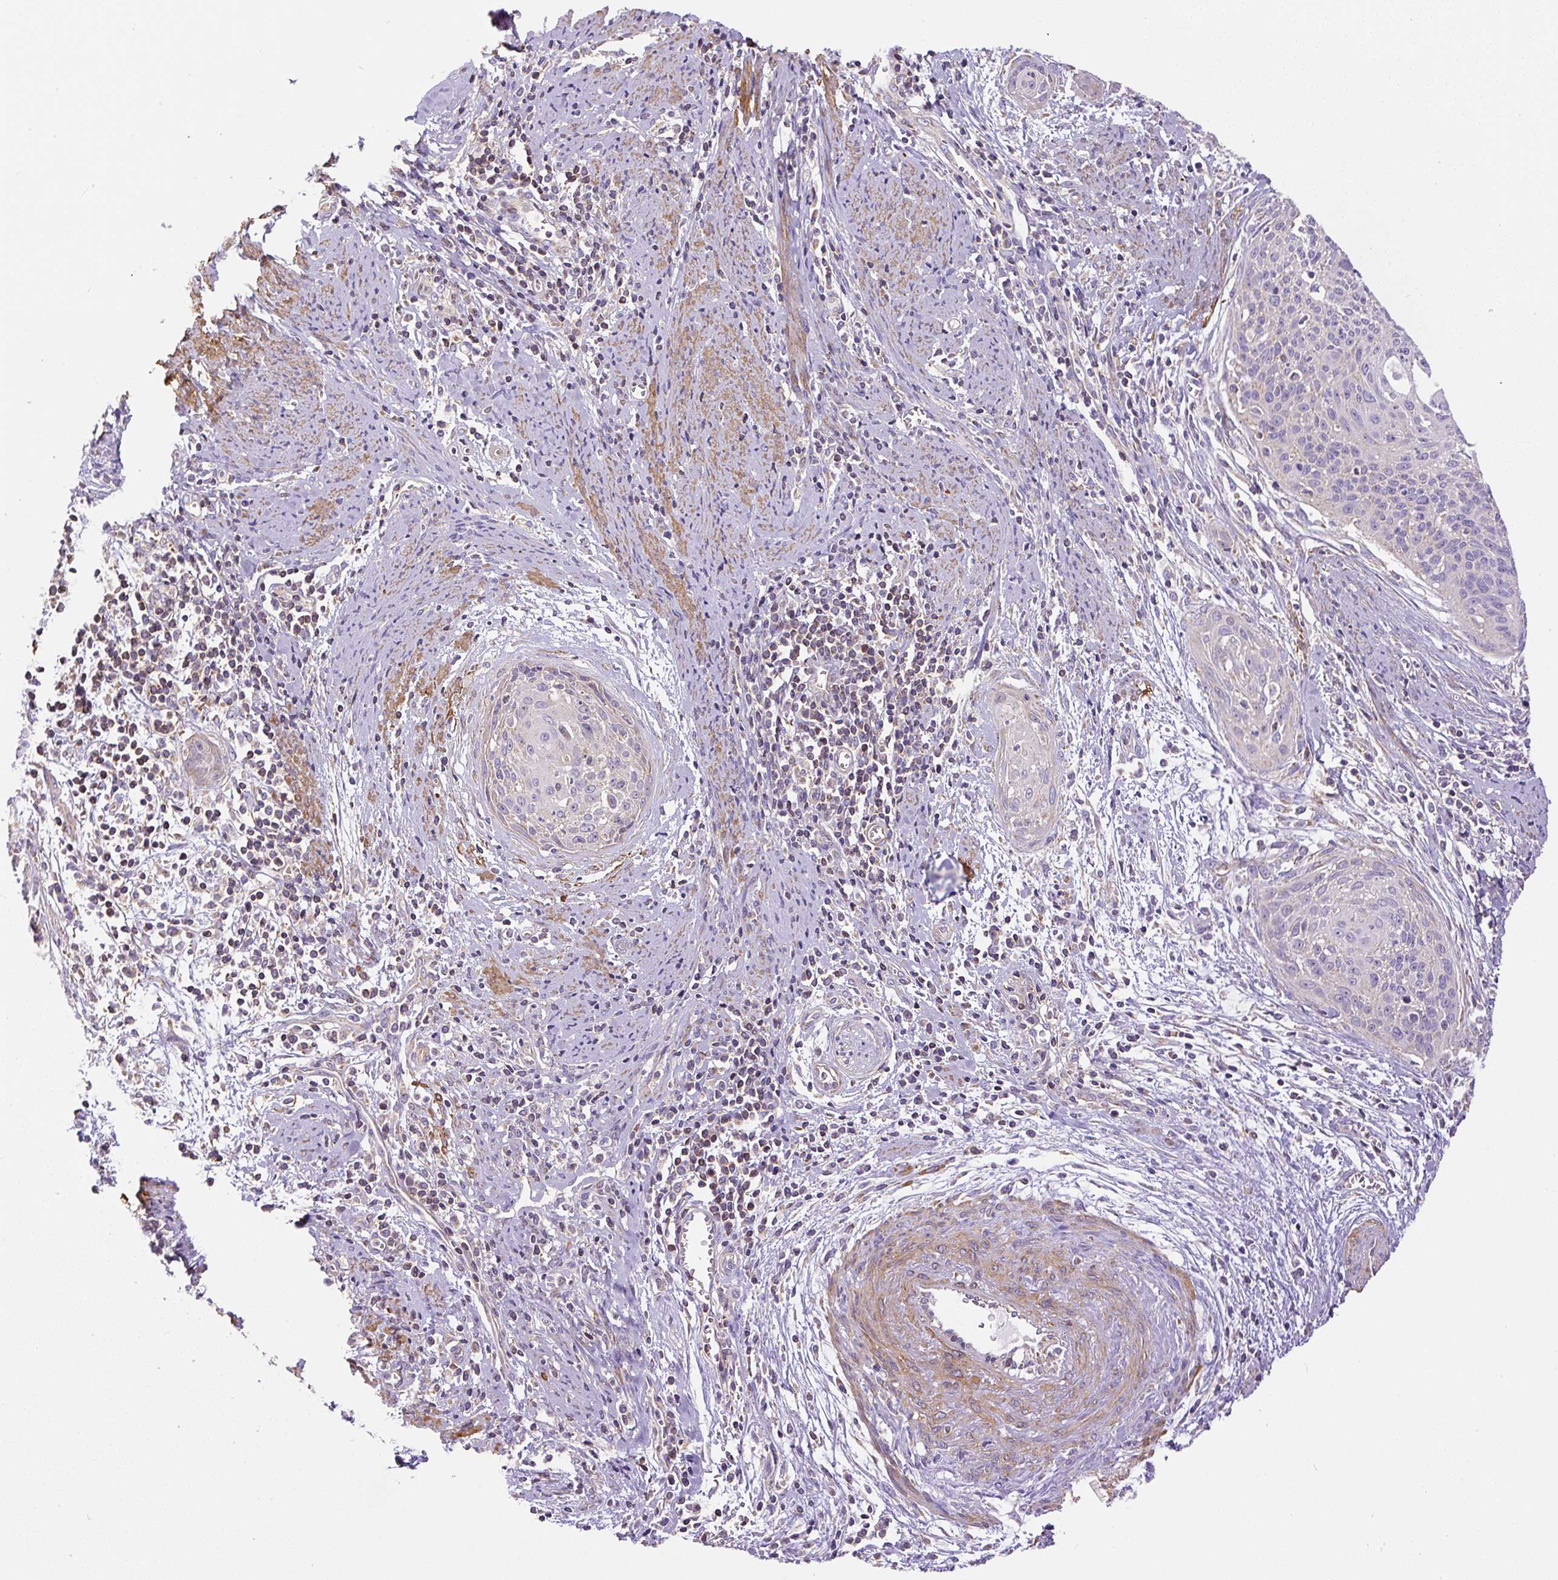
{"staining": {"intensity": "negative", "quantity": "none", "location": "none"}, "tissue": "cervical cancer", "cell_type": "Tumor cells", "image_type": "cancer", "snomed": [{"axis": "morphology", "description": "Squamous cell carcinoma, NOS"}, {"axis": "topography", "description": "Cervix"}], "caption": "Photomicrograph shows no significant protein positivity in tumor cells of cervical squamous cell carcinoma. The staining is performed using DAB brown chromogen with nuclei counter-stained in using hematoxylin.", "gene": "NDUFAF2", "patient": {"sex": "female", "age": 55}}